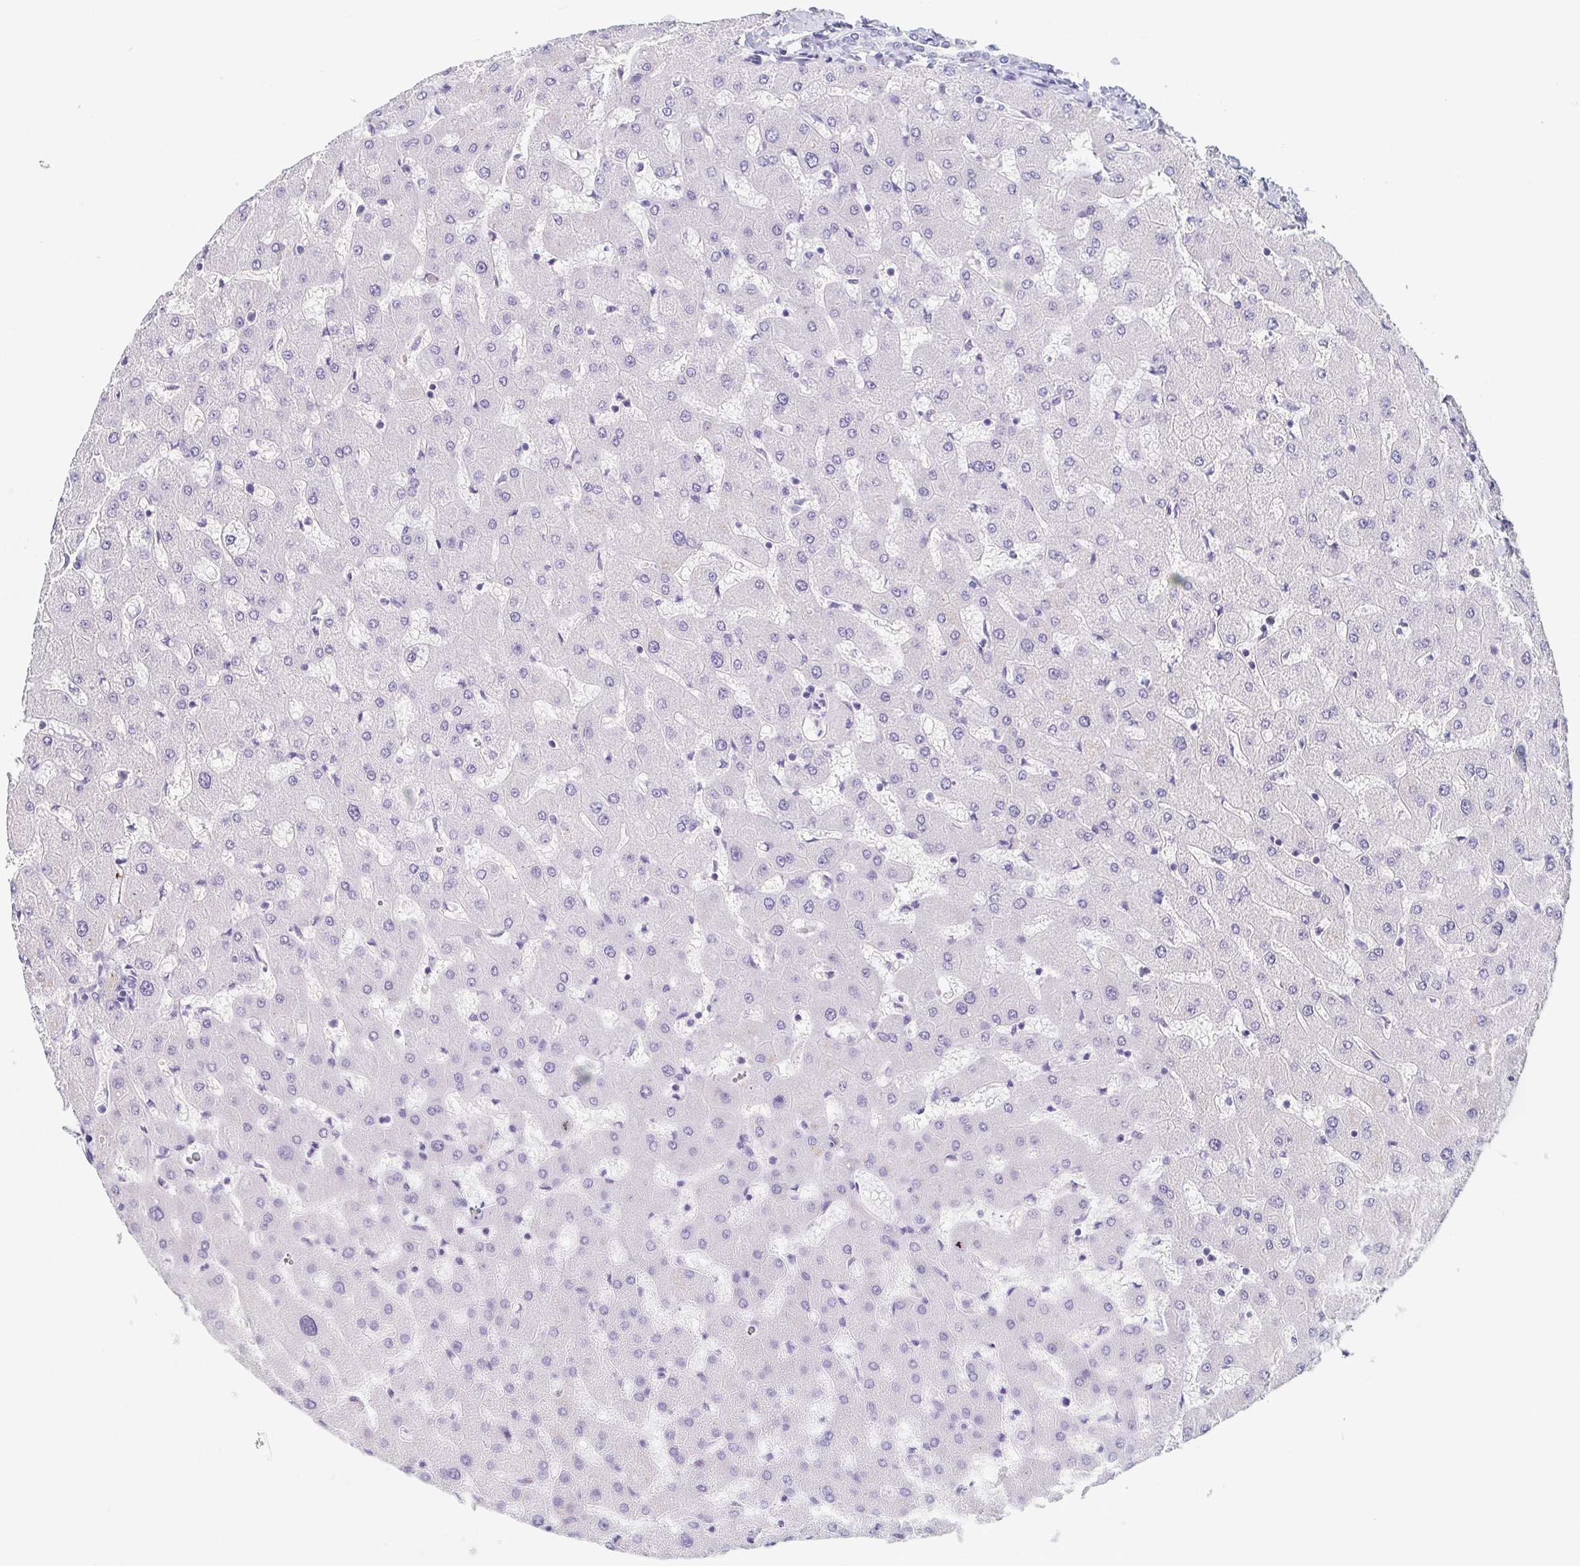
{"staining": {"intensity": "negative", "quantity": "none", "location": "none"}, "tissue": "liver", "cell_type": "Cholangiocytes", "image_type": "normal", "snomed": [{"axis": "morphology", "description": "Normal tissue, NOS"}, {"axis": "topography", "description": "Liver"}], "caption": "This is an IHC histopathology image of benign liver. There is no staining in cholangiocytes.", "gene": "REG4", "patient": {"sex": "female", "age": 63}}